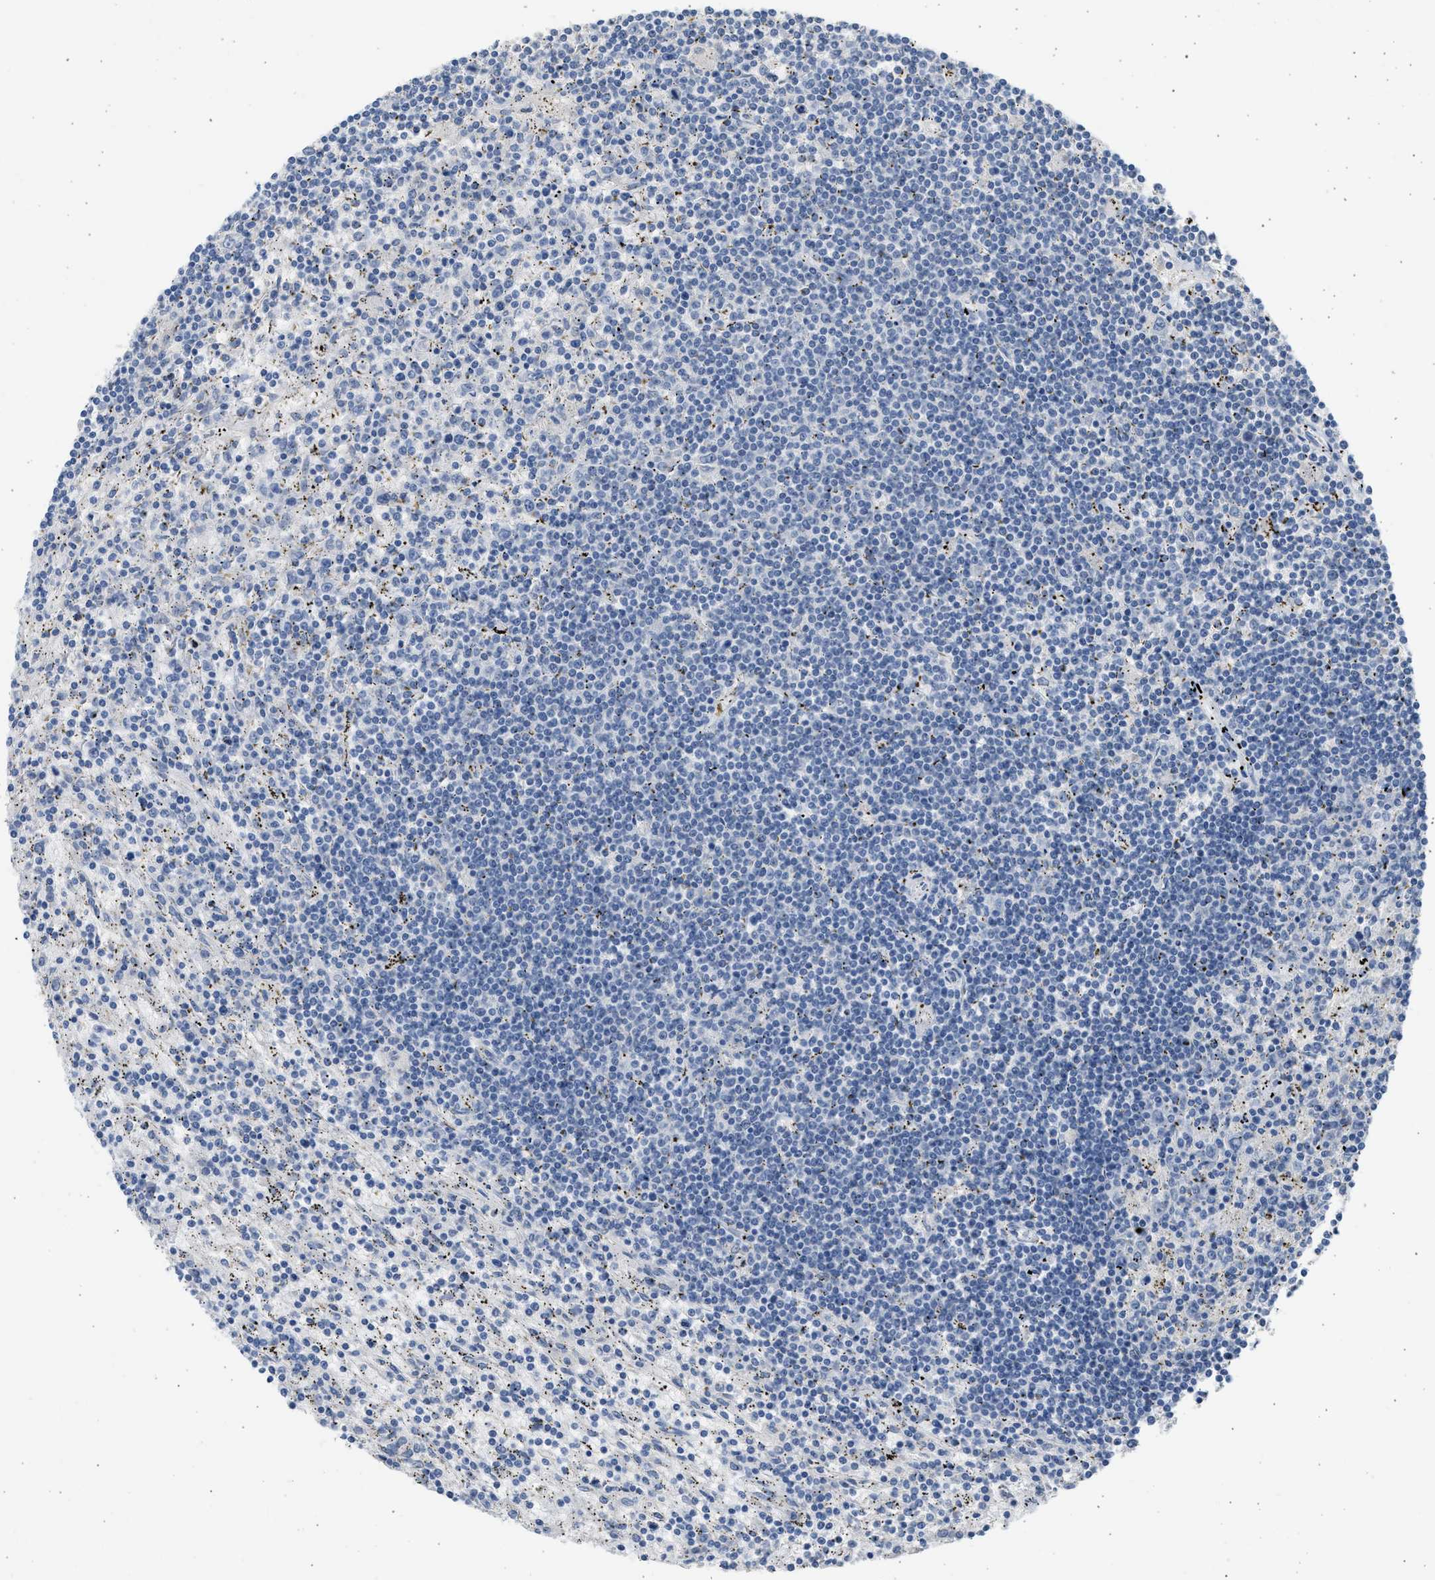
{"staining": {"intensity": "negative", "quantity": "none", "location": "none"}, "tissue": "lymphoma", "cell_type": "Tumor cells", "image_type": "cancer", "snomed": [{"axis": "morphology", "description": "Malignant lymphoma, non-Hodgkin's type, Low grade"}, {"axis": "topography", "description": "Spleen"}], "caption": "Immunohistochemistry (IHC) histopathology image of neoplastic tissue: lymphoma stained with DAB exhibits no significant protein staining in tumor cells.", "gene": "SULT2A1", "patient": {"sex": "male", "age": 76}}